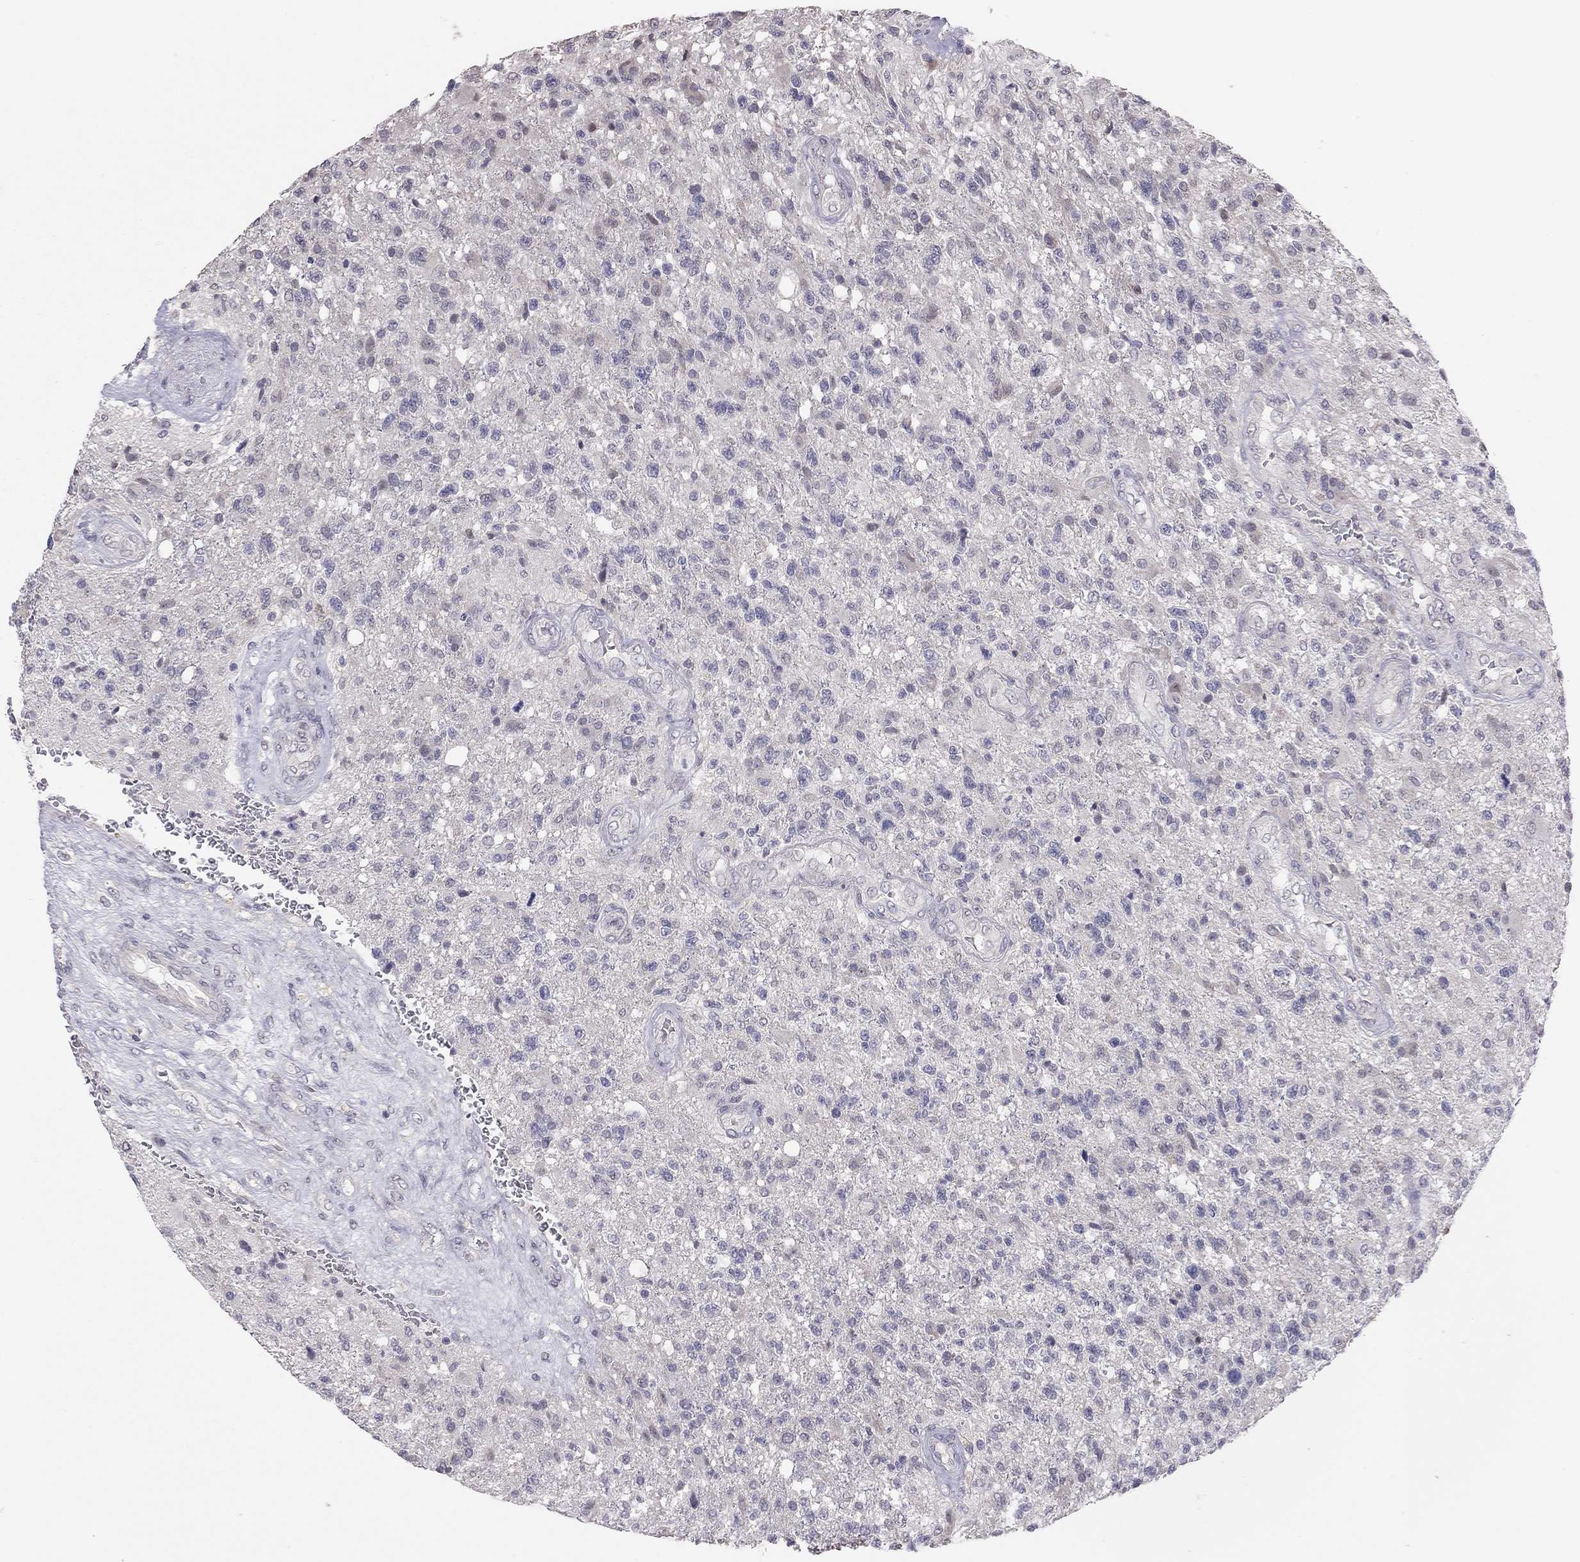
{"staining": {"intensity": "negative", "quantity": "none", "location": "none"}, "tissue": "glioma", "cell_type": "Tumor cells", "image_type": "cancer", "snomed": [{"axis": "morphology", "description": "Glioma, malignant, High grade"}, {"axis": "topography", "description": "Brain"}], "caption": "Malignant glioma (high-grade) stained for a protein using immunohistochemistry demonstrates no staining tumor cells.", "gene": "HSF2BP", "patient": {"sex": "male", "age": 56}}